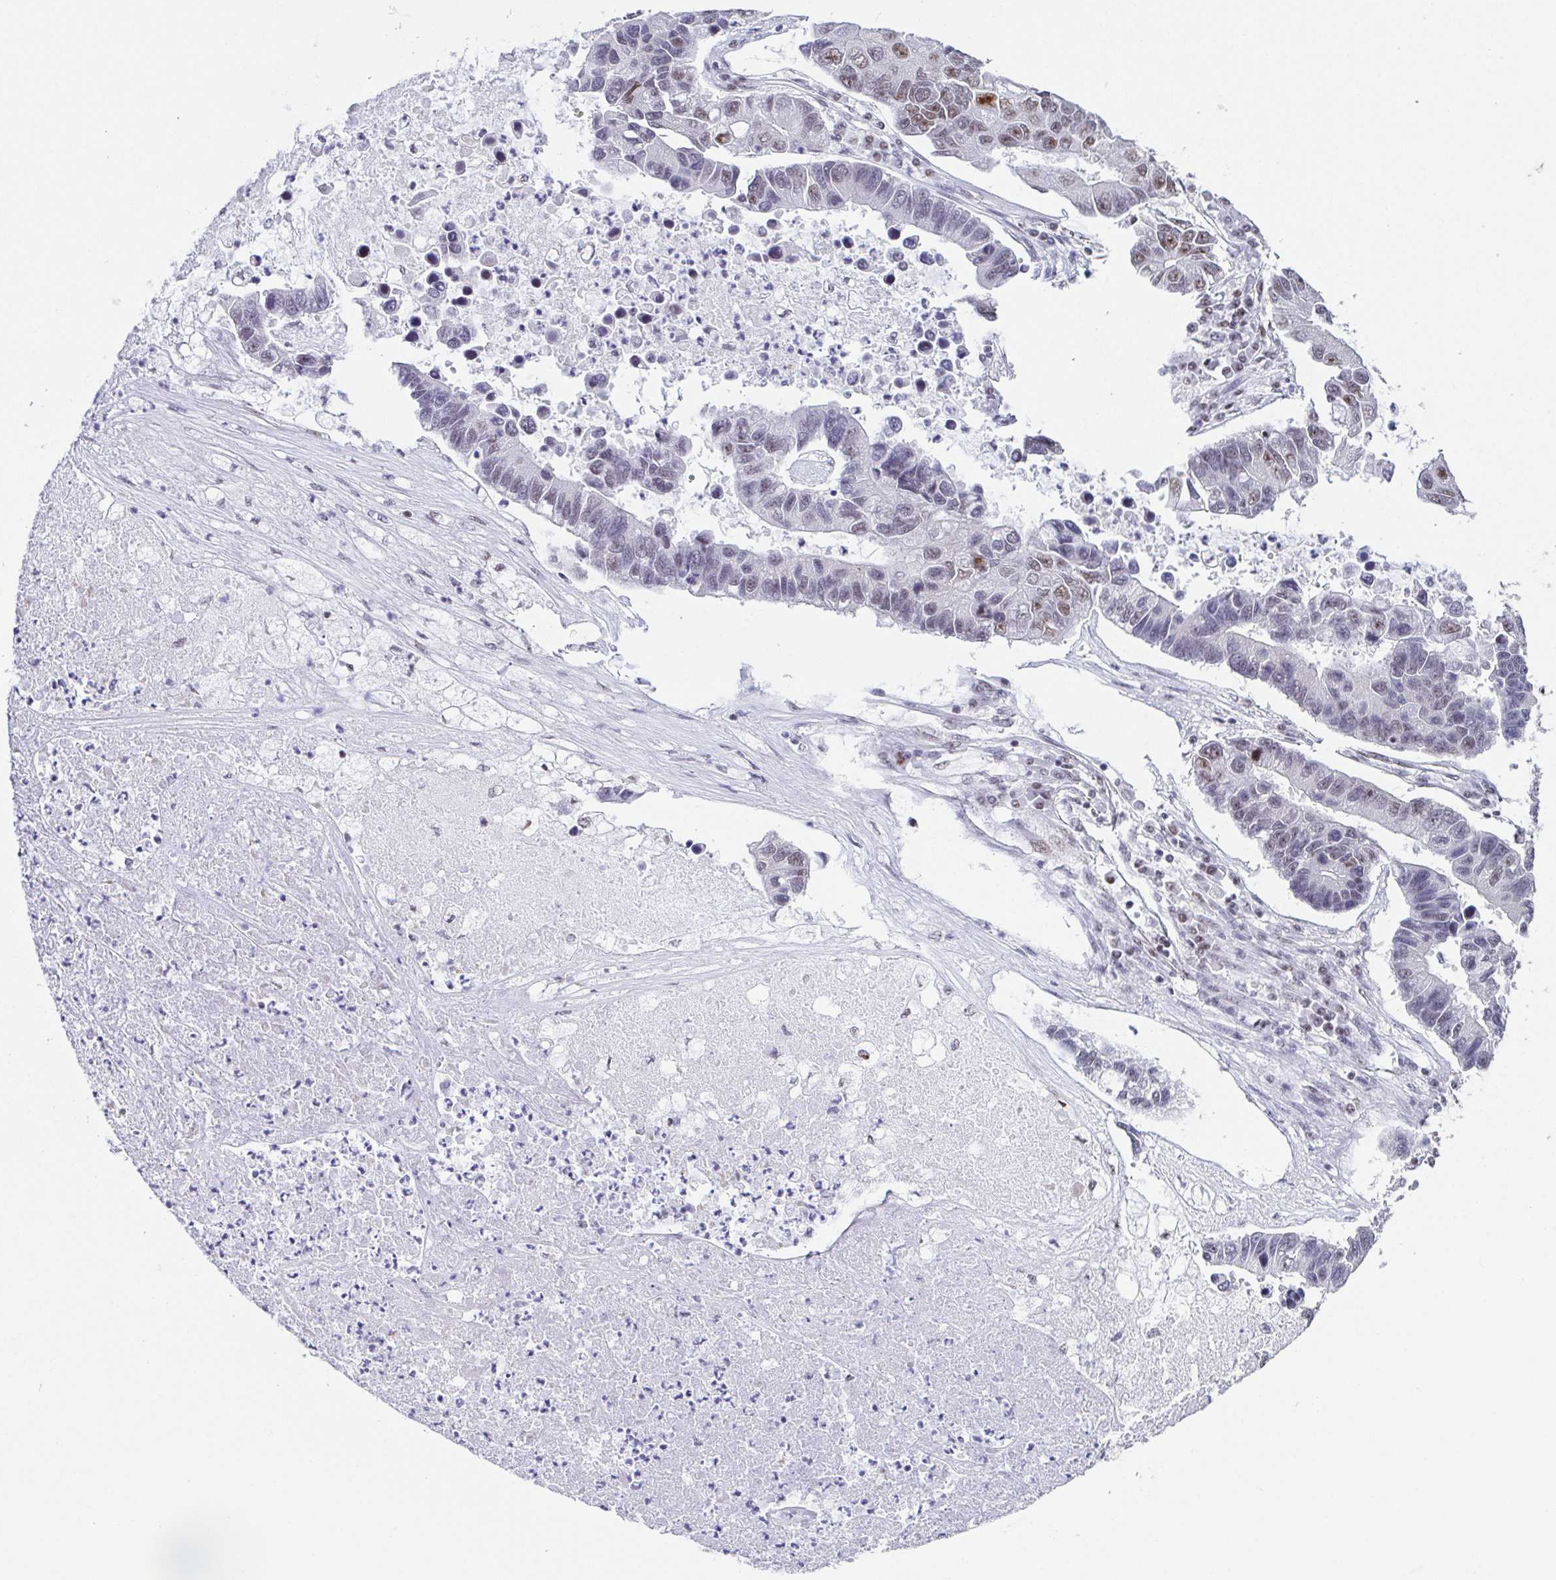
{"staining": {"intensity": "moderate", "quantity": "<25%", "location": "nuclear"}, "tissue": "lung cancer", "cell_type": "Tumor cells", "image_type": "cancer", "snomed": [{"axis": "morphology", "description": "Adenocarcinoma, NOS"}, {"axis": "topography", "description": "Bronchus"}, {"axis": "topography", "description": "Lung"}], "caption": "IHC (DAB) staining of human lung adenocarcinoma reveals moderate nuclear protein expression in approximately <25% of tumor cells.", "gene": "ZNF800", "patient": {"sex": "female", "age": 51}}